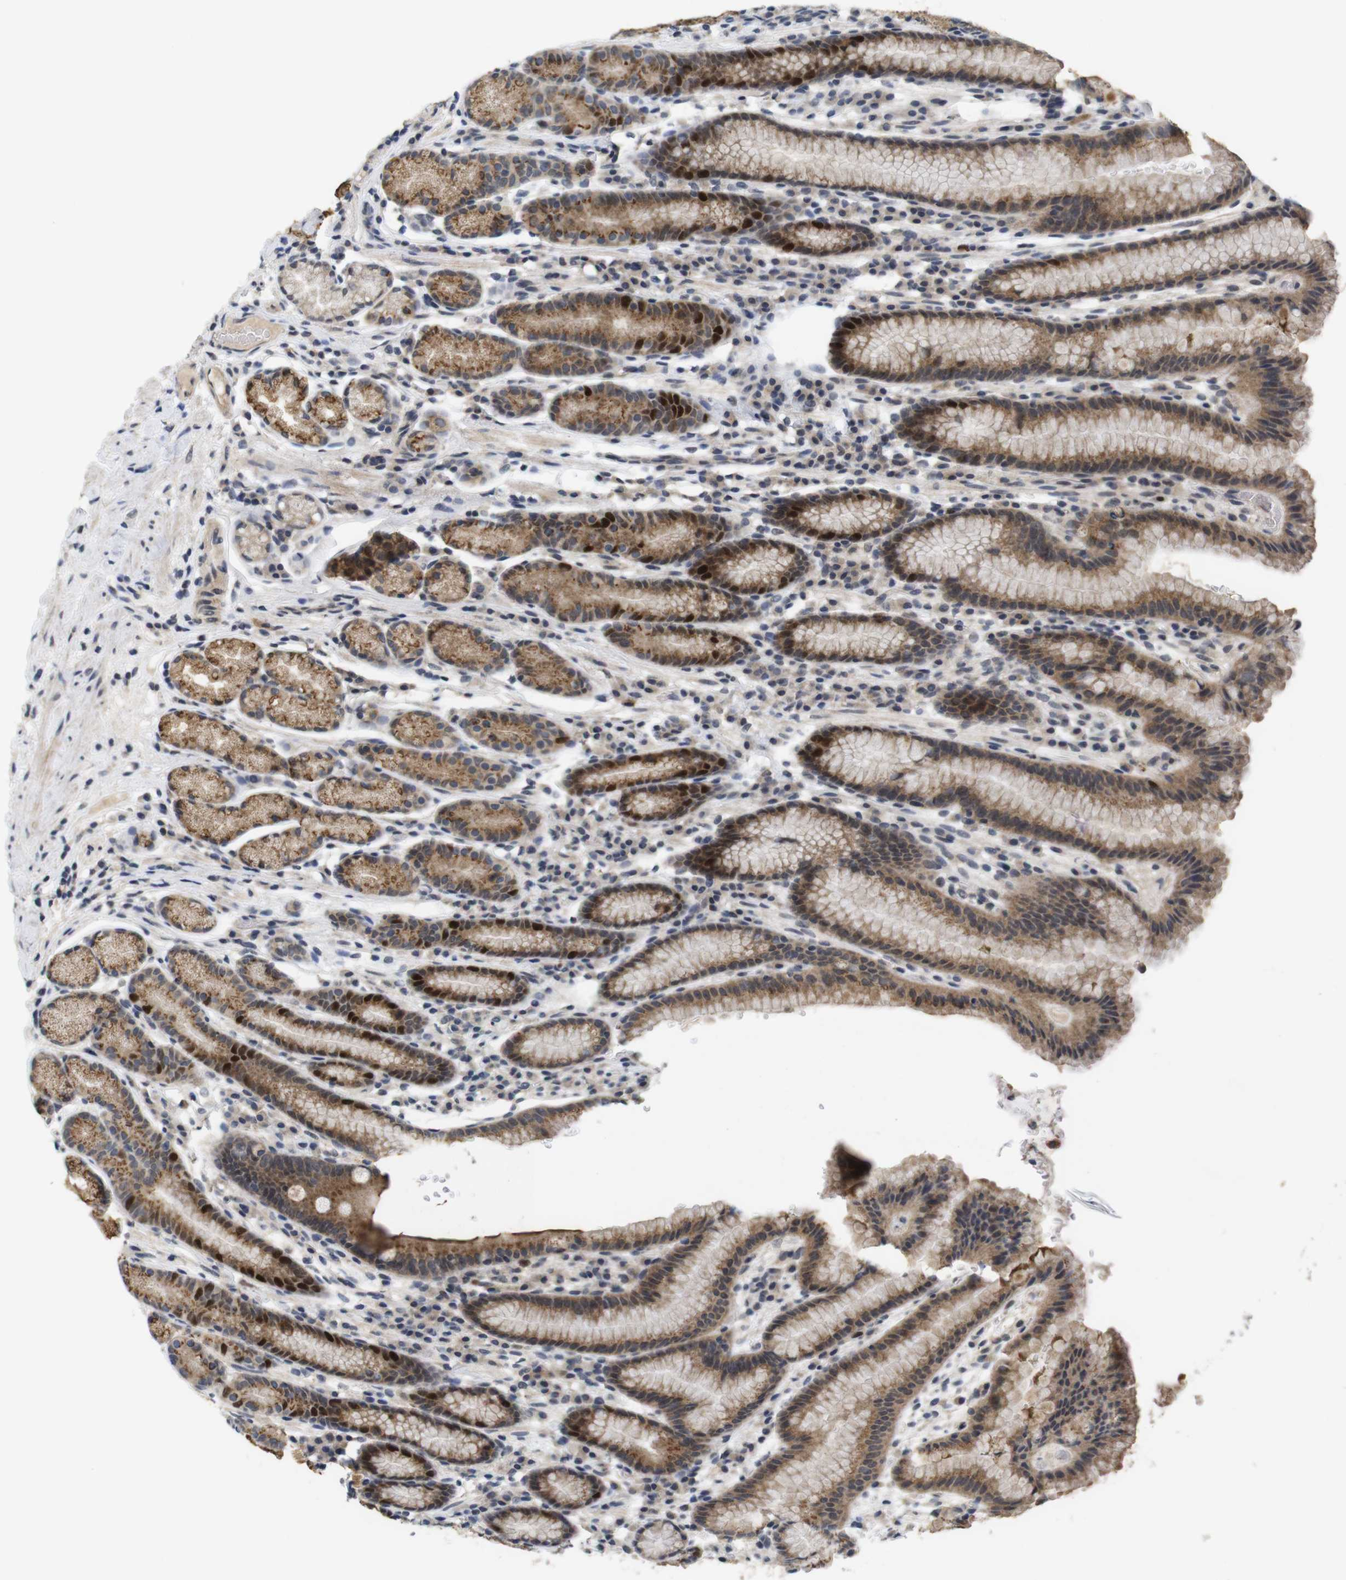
{"staining": {"intensity": "moderate", "quantity": "25%-75%", "location": "cytoplasmic/membranous,nuclear"}, "tissue": "stomach", "cell_type": "Glandular cells", "image_type": "normal", "snomed": [{"axis": "morphology", "description": "Normal tissue, NOS"}, {"axis": "topography", "description": "Stomach, lower"}], "caption": "This image demonstrates immunohistochemistry staining of normal stomach, with medium moderate cytoplasmic/membranous,nuclear positivity in approximately 25%-75% of glandular cells.", "gene": "SKP2", "patient": {"sex": "male", "age": 52}}